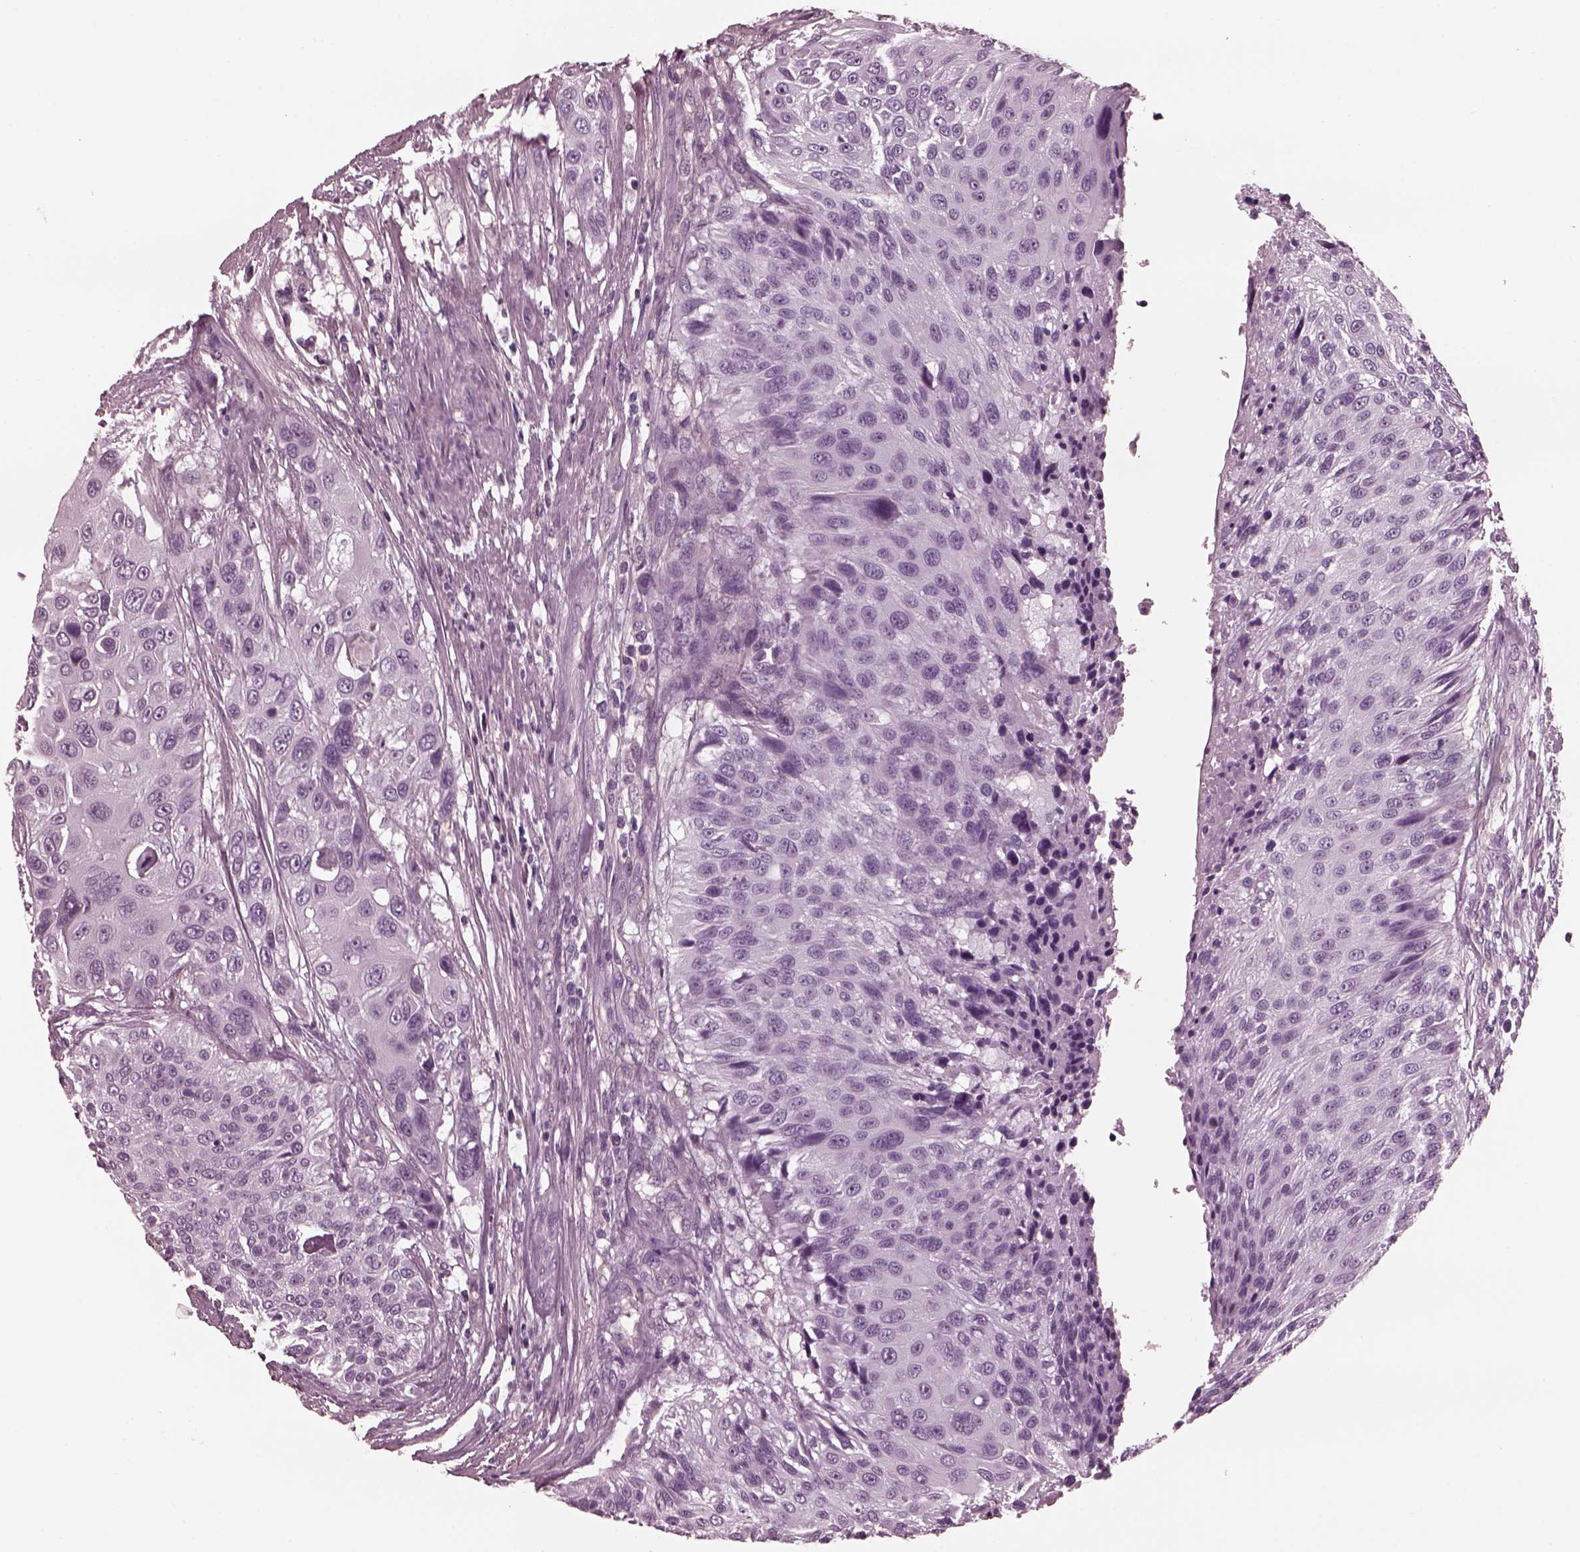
{"staining": {"intensity": "negative", "quantity": "none", "location": "none"}, "tissue": "urothelial cancer", "cell_type": "Tumor cells", "image_type": "cancer", "snomed": [{"axis": "morphology", "description": "Urothelial carcinoma, NOS"}, {"axis": "topography", "description": "Urinary bladder"}], "caption": "IHC image of neoplastic tissue: human urothelial cancer stained with DAB (3,3'-diaminobenzidine) displays no significant protein expression in tumor cells.", "gene": "CGA", "patient": {"sex": "male", "age": 55}}